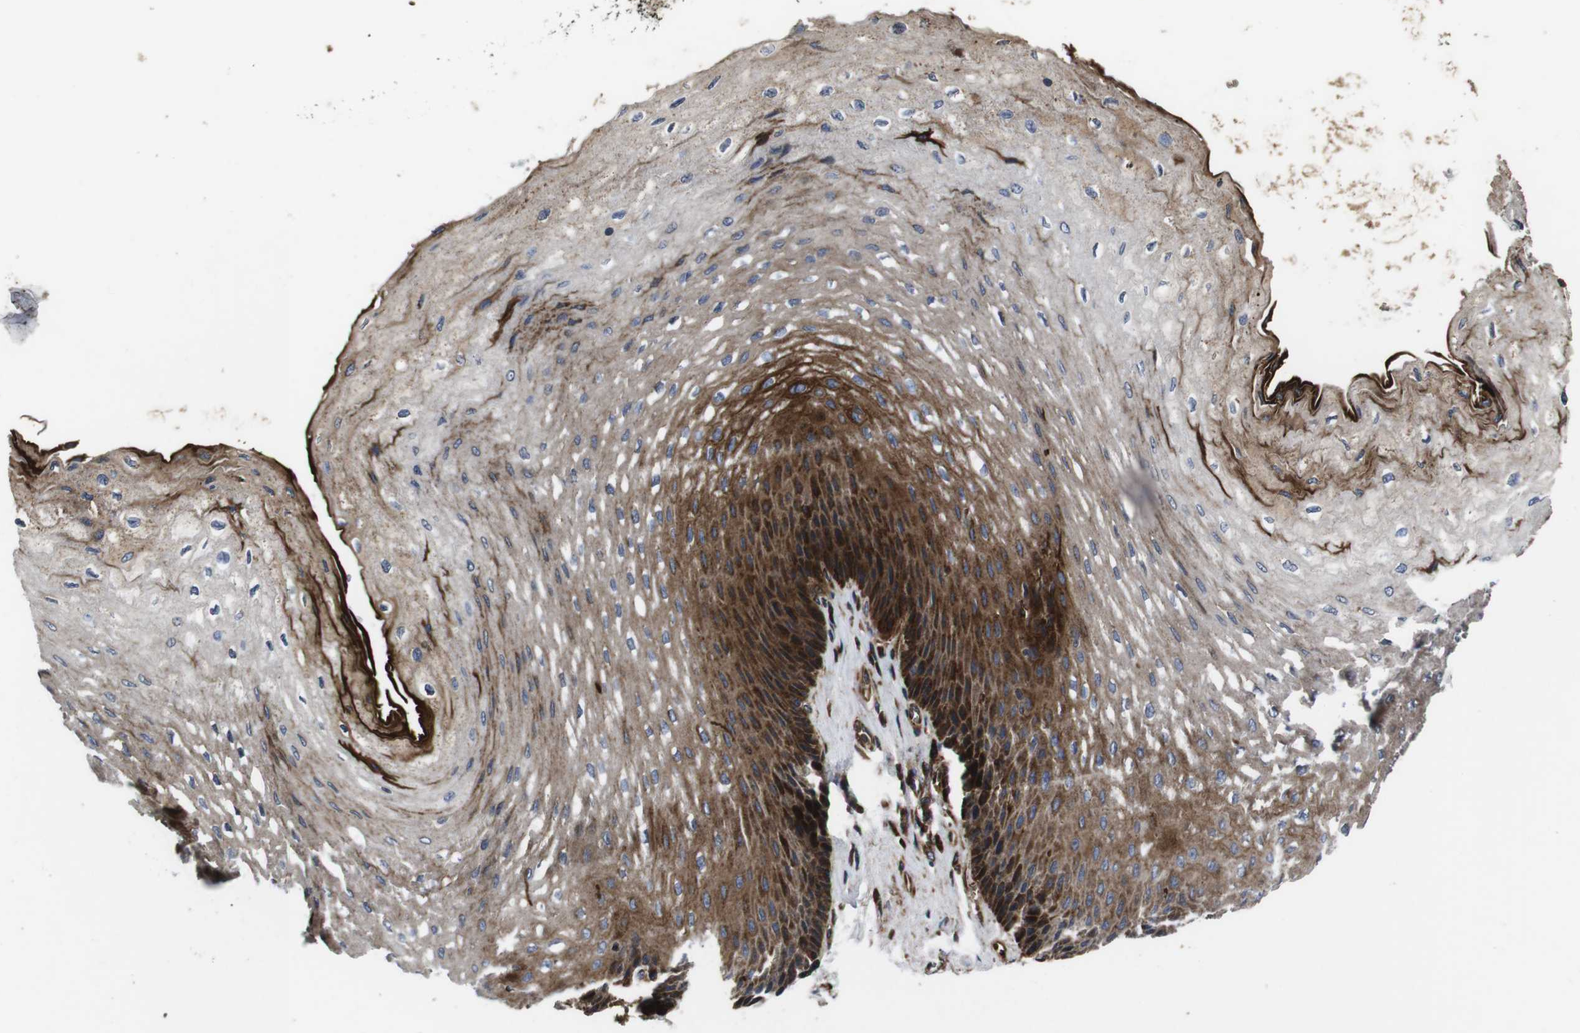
{"staining": {"intensity": "strong", "quantity": "25%-75%", "location": "cytoplasmic/membranous"}, "tissue": "esophagus", "cell_type": "Squamous epithelial cells", "image_type": "normal", "snomed": [{"axis": "morphology", "description": "Normal tissue, NOS"}, {"axis": "topography", "description": "Esophagus"}], "caption": "IHC staining of benign esophagus, which exhibits high levels of strong cytoplasmic/membranous staining in approximately 25%-75% of squamous epithelial cells indicating strong cytoplasmic/membranous protein positivity. The staining was performed using DAB (brown) for protein detection and nuclei were counterstained in hematoxylin (blue).", "gene": "SMYD3", "patient": {"sex": "female", "age": 72}}